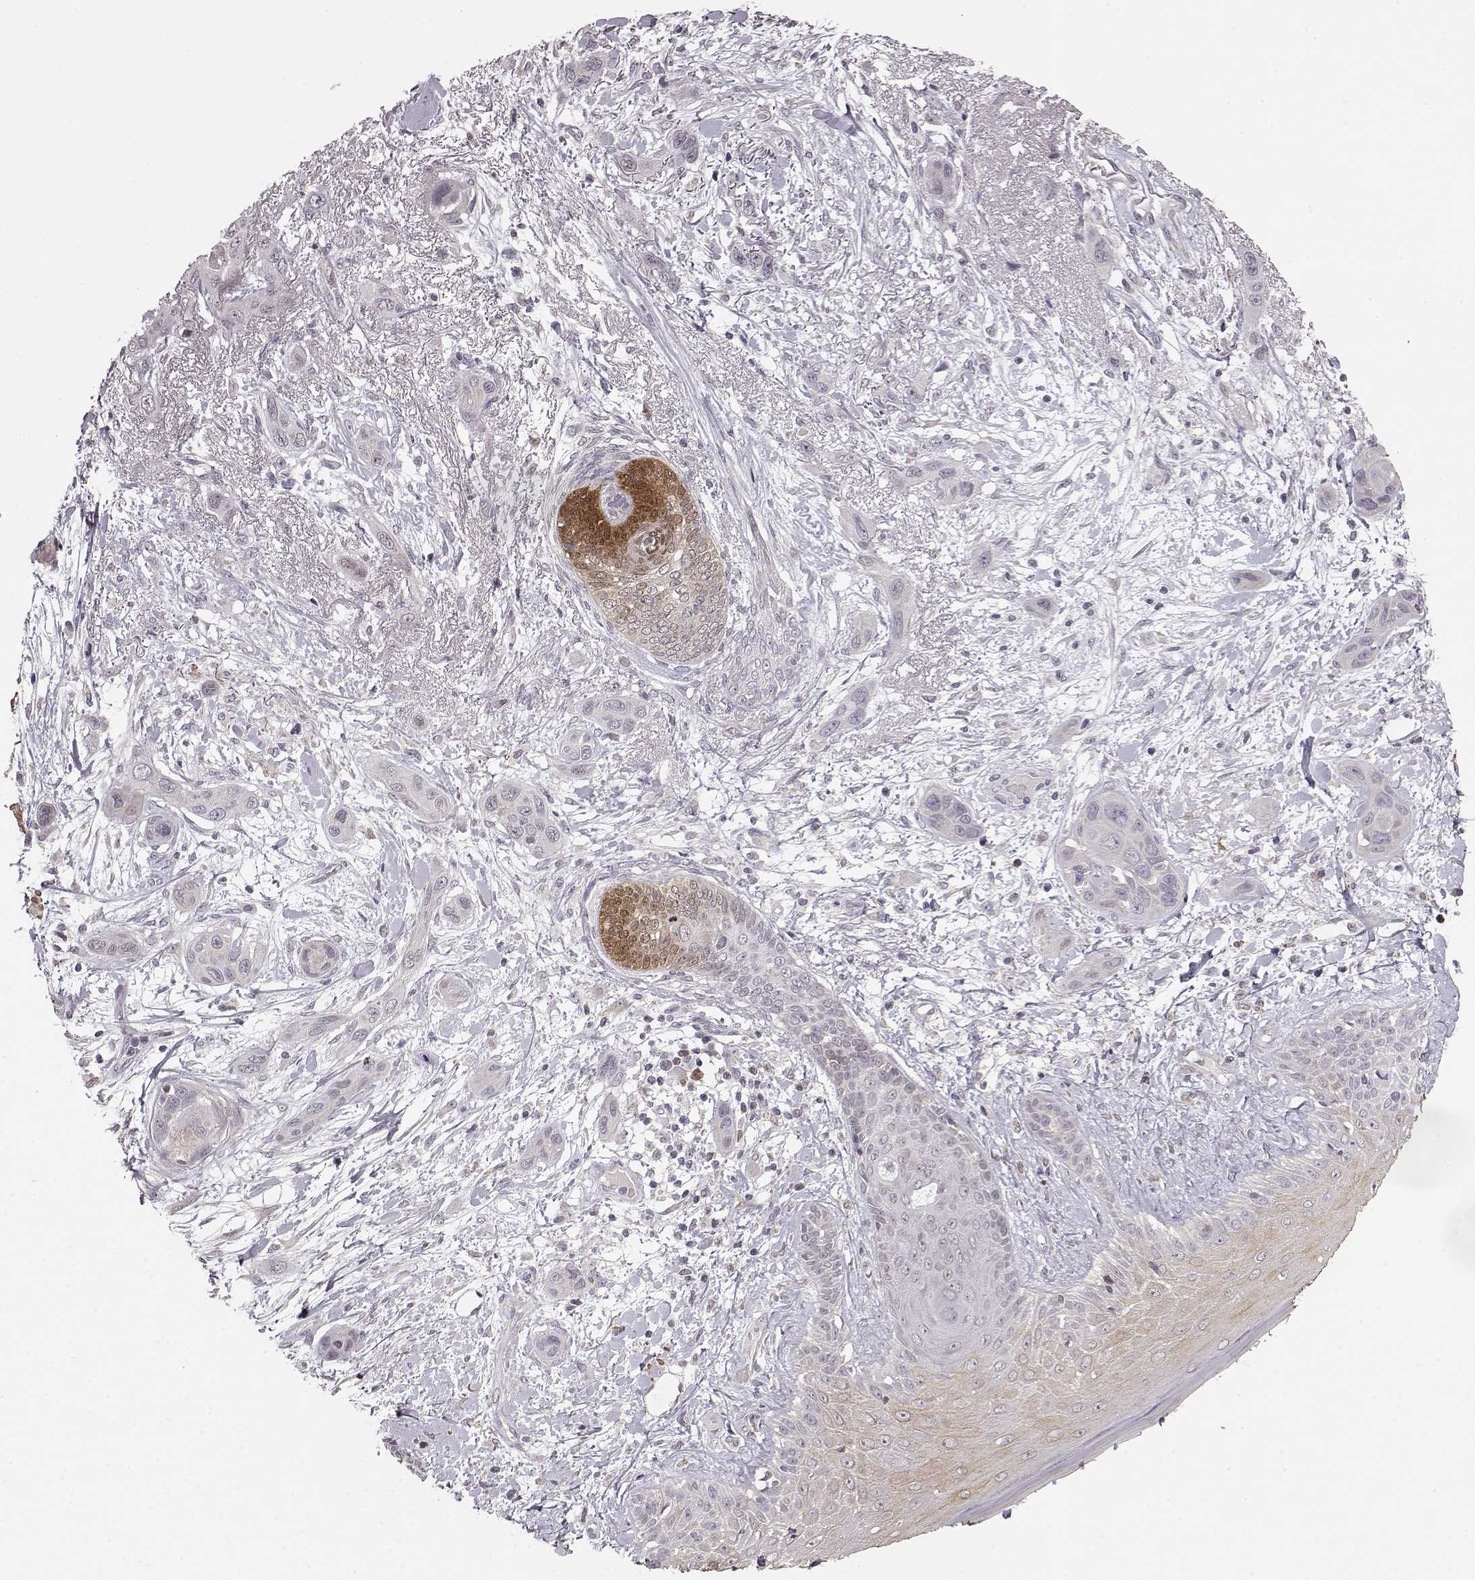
{"staining": {"intensity": "negative", "quantity": "none", "location": "none"}, "tissue": "skin cancer", "cell_type": "Tumor cells", "image_type": "cancer", "snomed": [{"axis": "morphology", "description": "Squamous cell carcinoma, NOS"}, {"axis": "topography", "description": "Skin"}], "caption": "Tumor cells are negative for brown protein staining in squamous cell carcinoma (skin). (Stains: DAB (3,3'-diaminobenzidine) immunohistochemistry with hematoxylin counter stain, Microscopy: brightfield microscopy at high magnification).", "gene": "BACH2", "patient": {"sex": "male", "age": 79}}